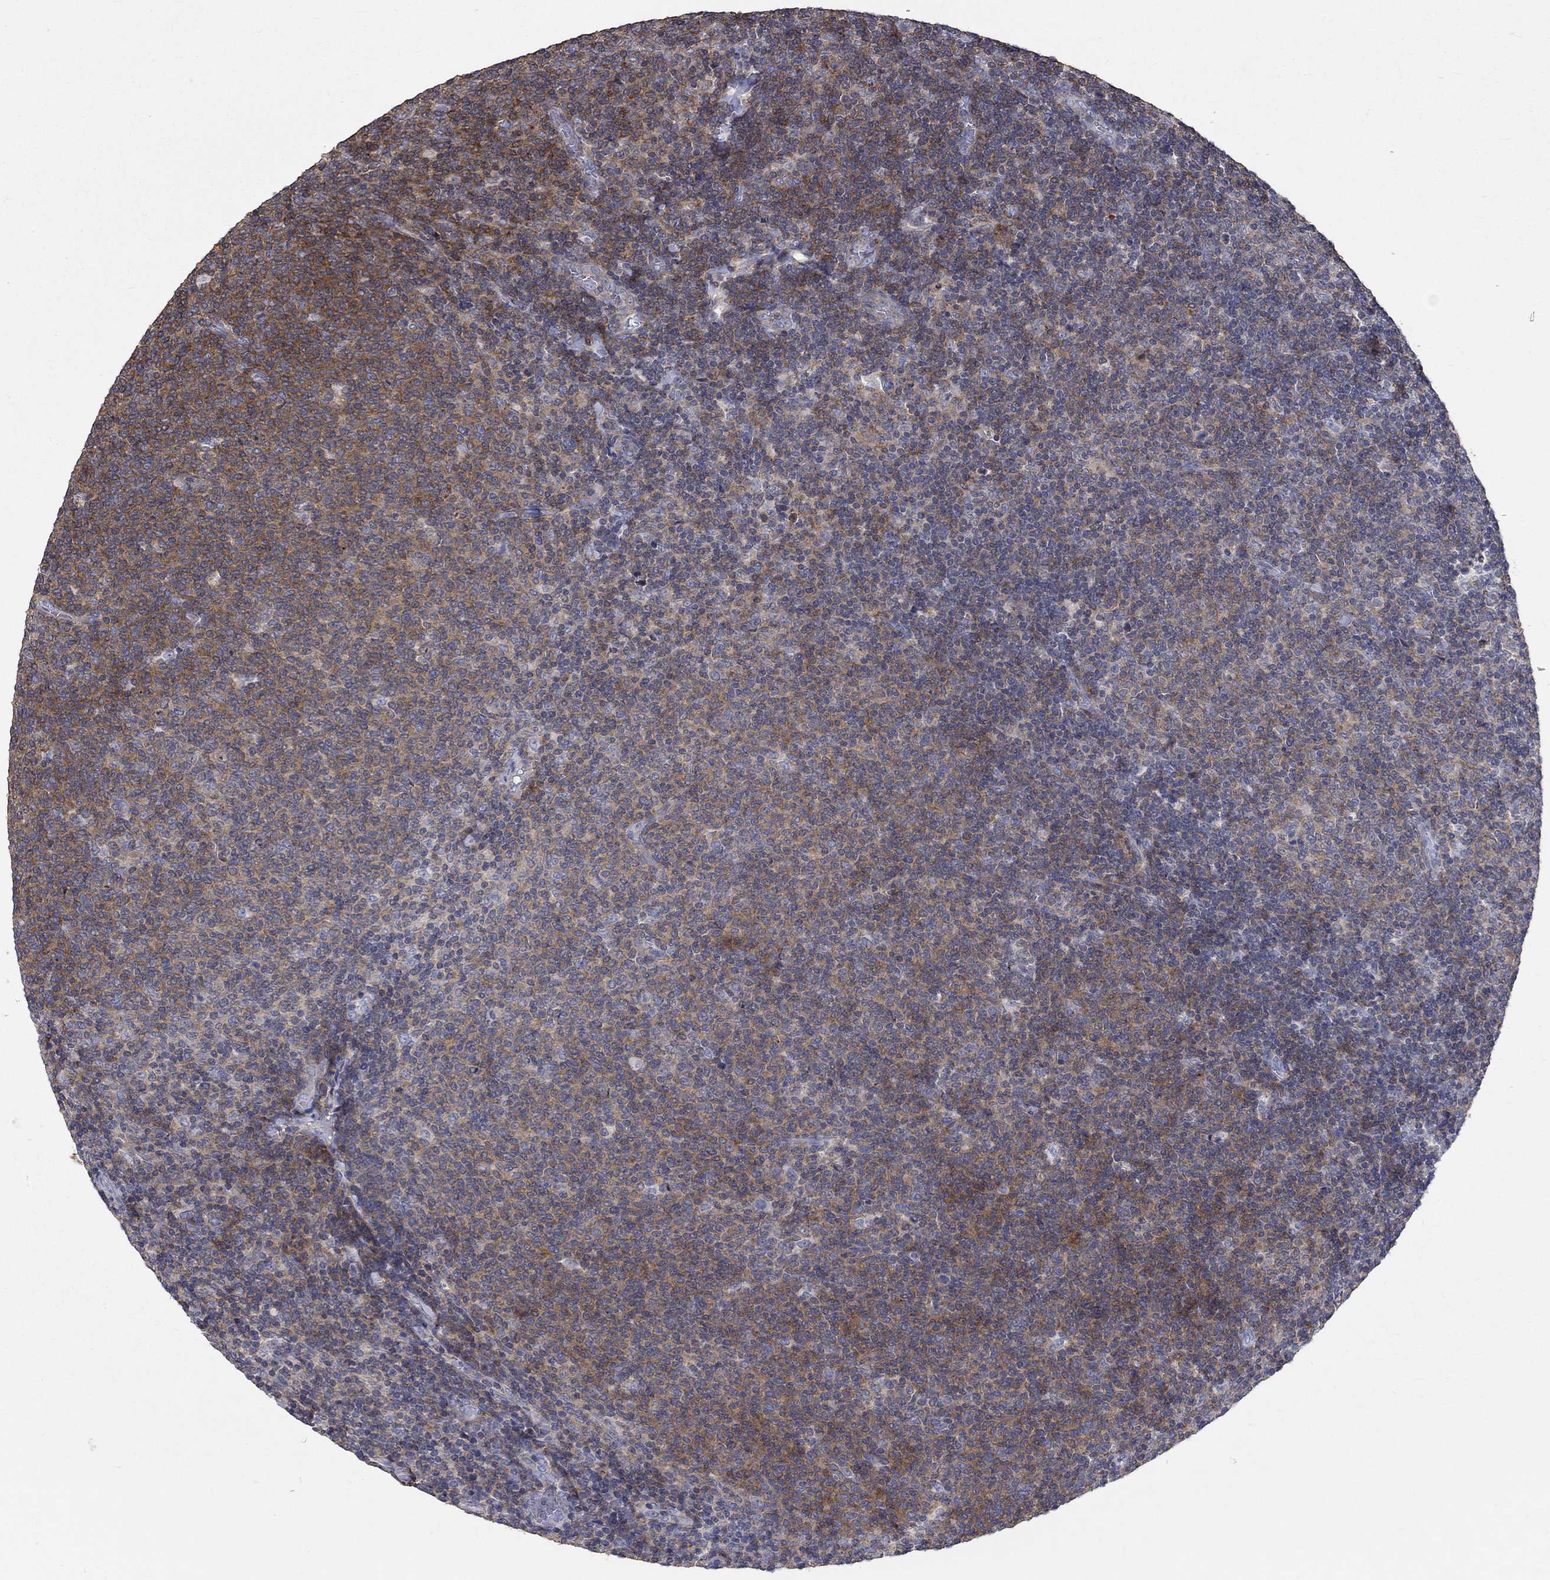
{"staining": {"intensity": "moderate", "quantity": "25%-75%", "location": "cytoplasmic/membranous"}, "tissue": "lymphoma", "cell_type": "Tumor cells", "image_type": "cancer", "snomed": [{"axis": "morphology", "description": "Malignant lymphoma, non-Hodgkin's type, Low grade"}, {"axis": "topography", "description": "Lymph node"}], "caption": "IHC staining of lymphoma, which reveals medium levels of moderate cytoplasmic/membranous positivity in approximately 25%-75% of tumor cells indicating moderate cytoplasmic/membranous protein expression. The staining was performed using DAB (3,3'-diaminobenzidine) (brown) for protein detection and nuclei were counterstained in hematoxylin (blue).", "gene": "TNFAIP8L3", "patient": {"sex": "male", "age": 52}}